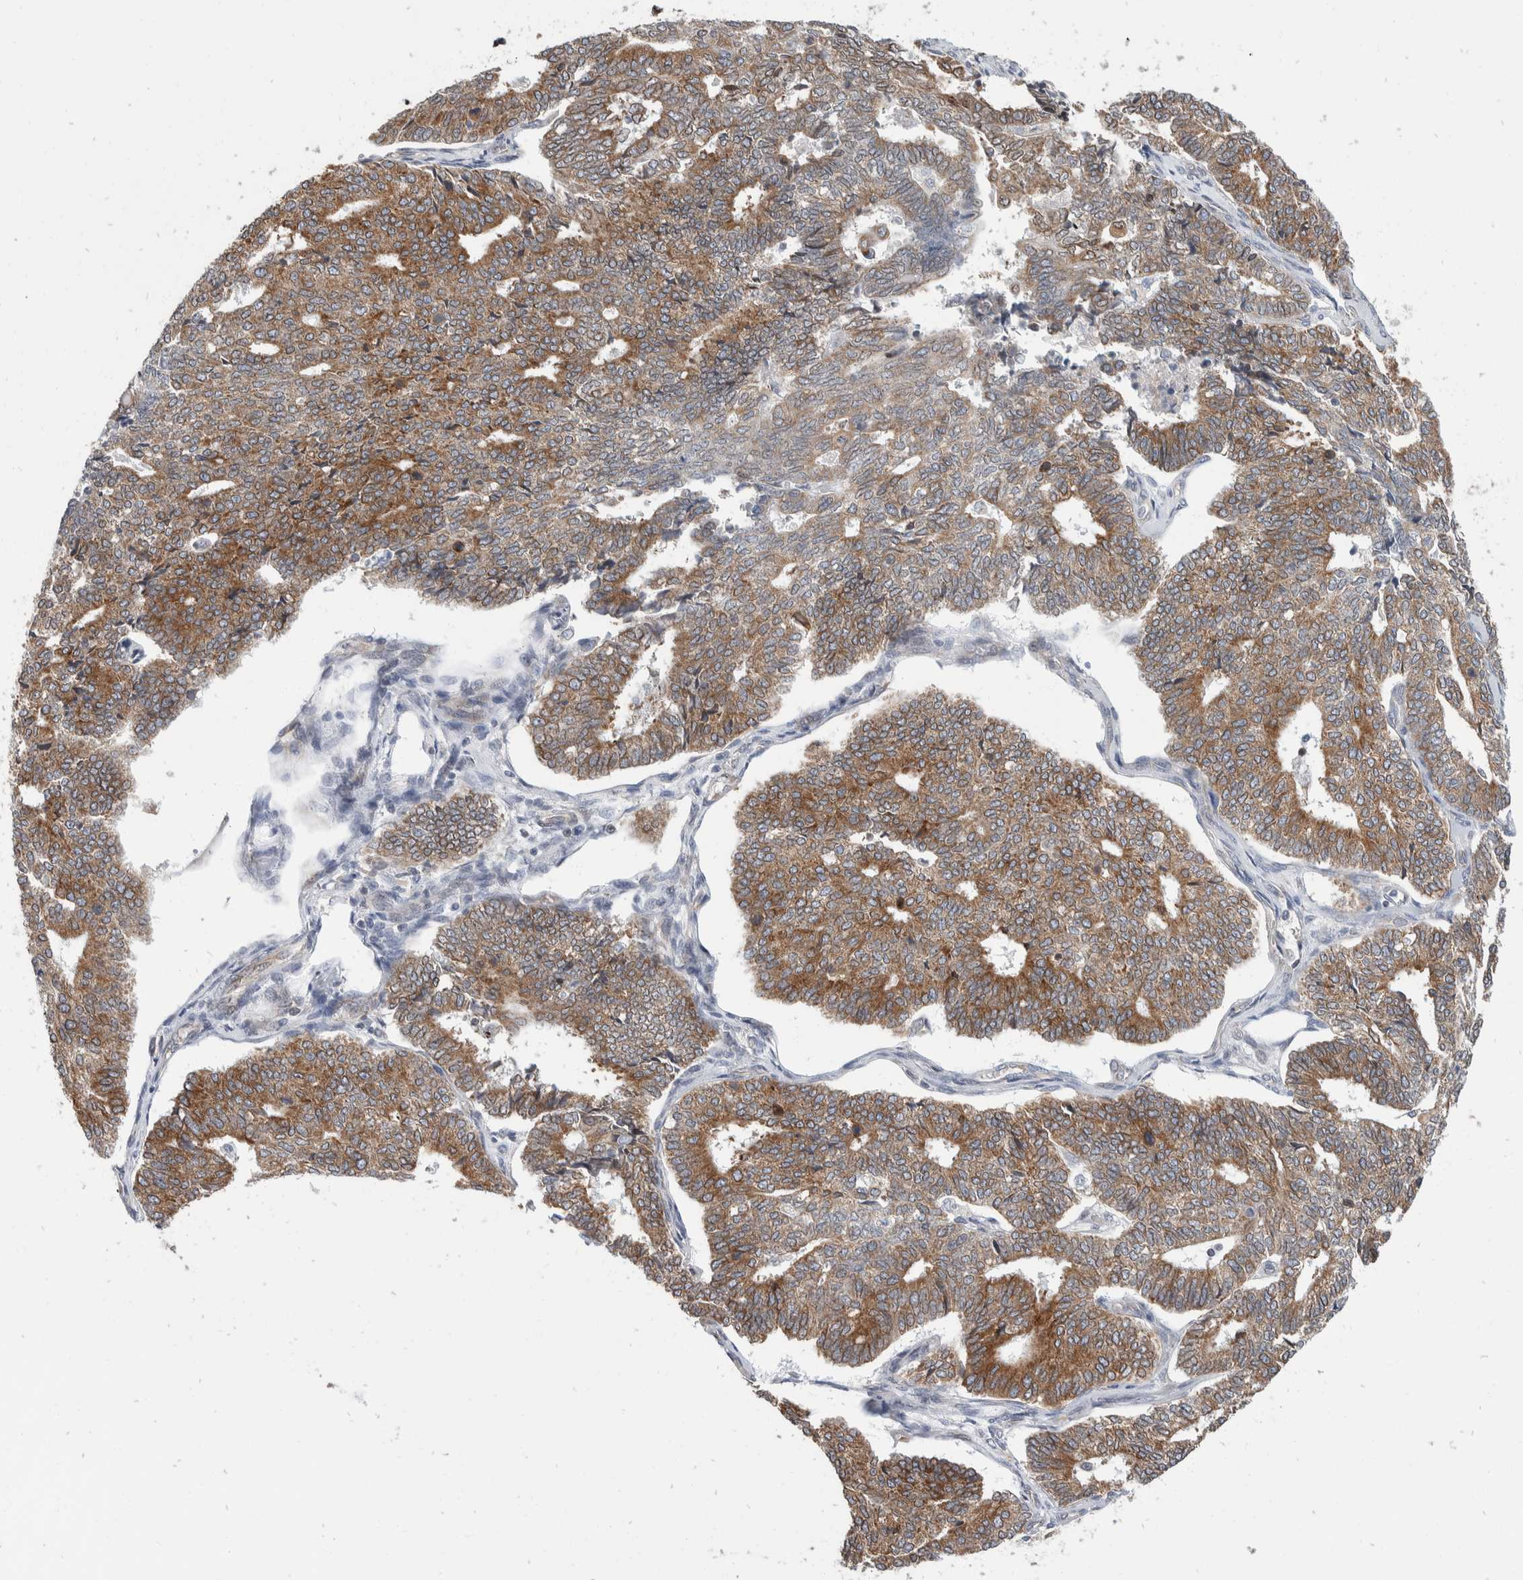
{"staining": {"intensity": "moderate", "quantity": ">75%", "location": "cytoplasmic/membranous"}, "tissue": "endometrial cancer", "cell_type": "Tumor cells", "image_type": "cancer", "snomed": [{"axis": "morphology", "description": "Adenocarcinoma, NOS"}, {"axis": "topography", "description": "Endometrium"}], "caption": "The immunohistochemical stain labels moderate cytoplasmic/membranous positivity in tumor cells of endometrial cancer tissue.", "gene": "TMEM245", "patient": {"sex": "female", "age": 70}}